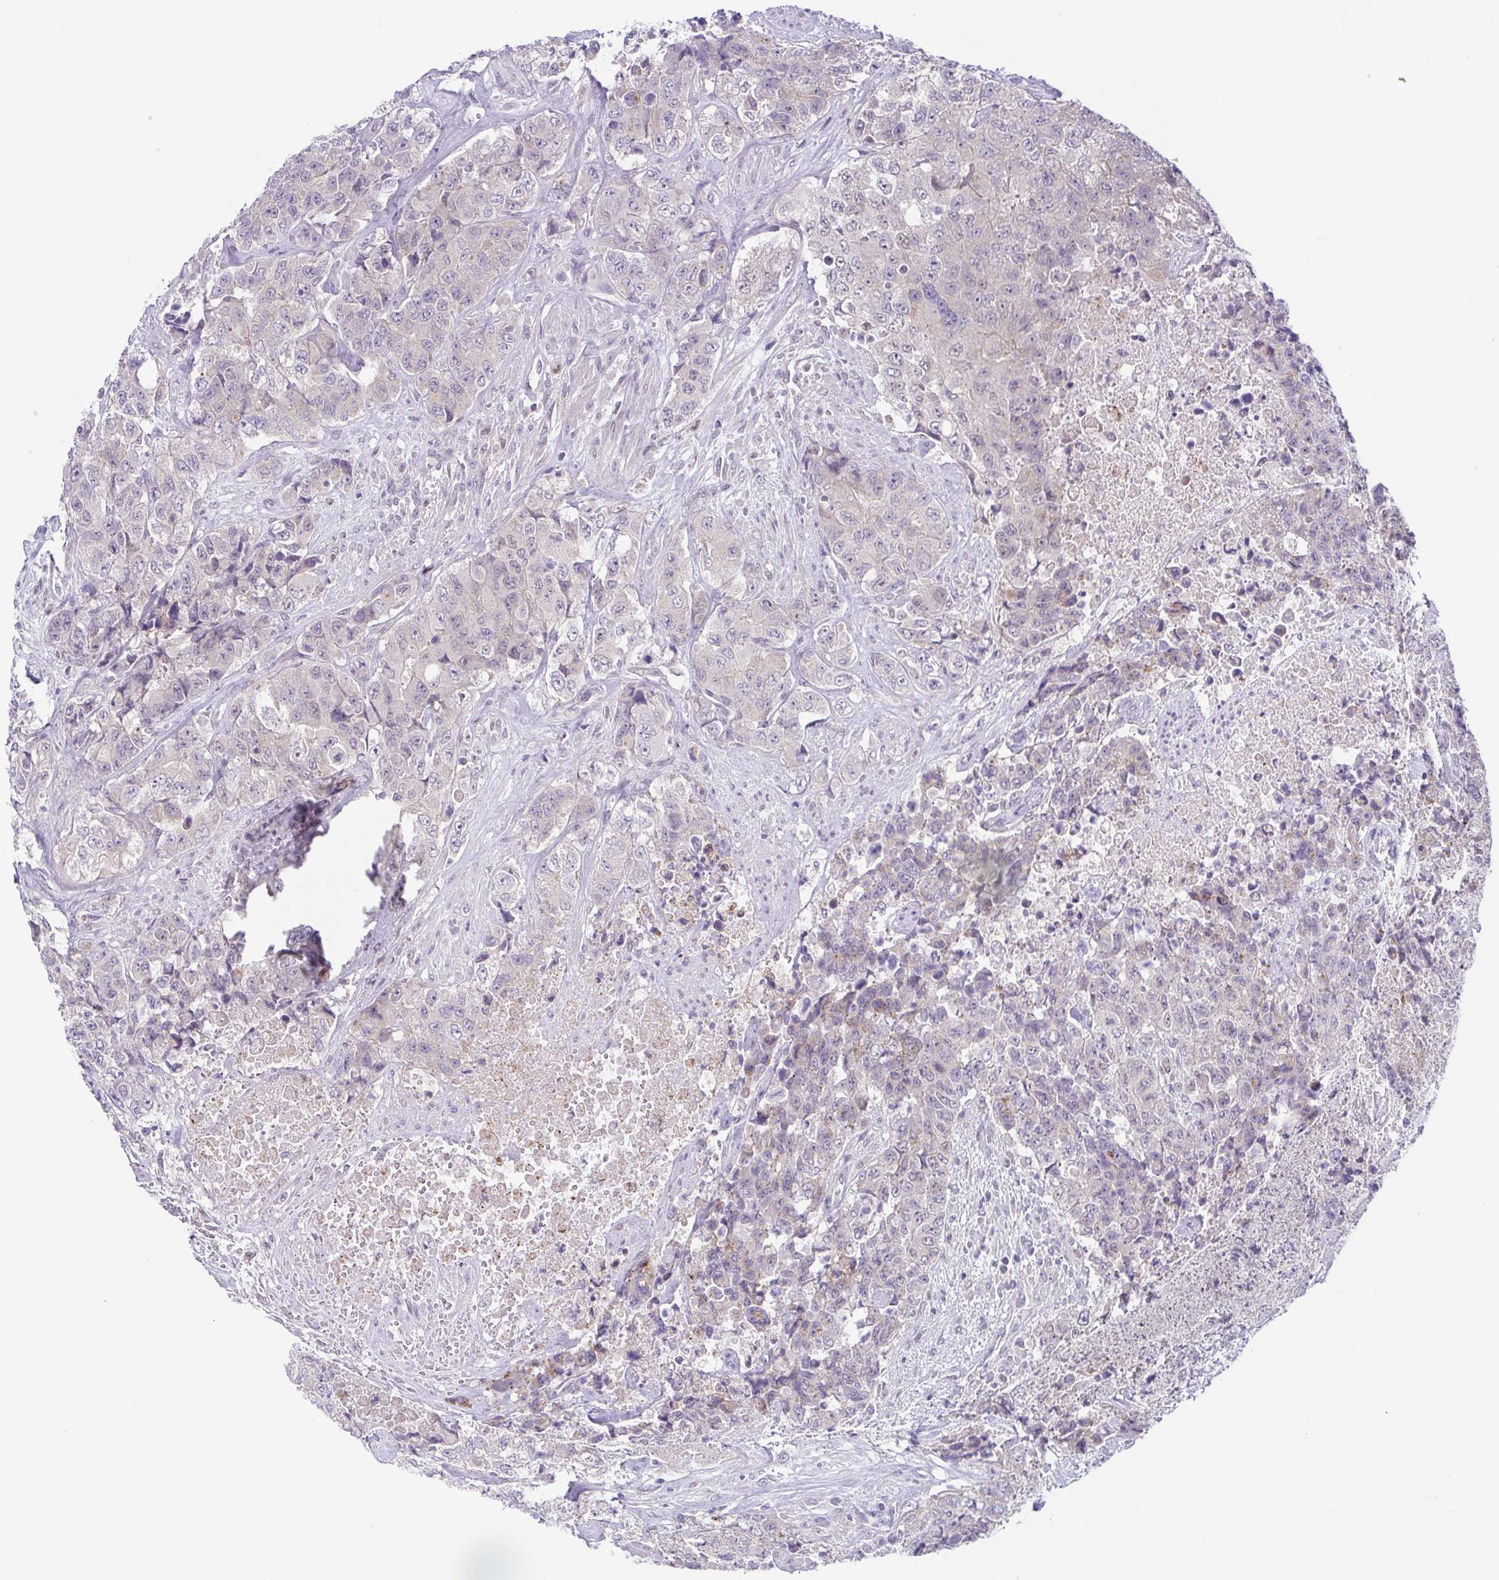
{"staining": {"intensity": "negative", "quantity": "none", "location": "none"}, "tissue": "urothelial cancer", "cell_type": "Tumor cells", "image_type": "cancer", "snomed": [{"axis": "morphology", "description": "Urothelial carcinoma, High grade"}, {"axis": "topography", "description": "Urinary bladder"}], "caption": "IHC histopathology image of human urothelial cancer stained for a protein (brown), which demonstrates no expression in tumor cells.", "gene": "UBE2Q1", "patient": {"sex": "female", "age": 78}}